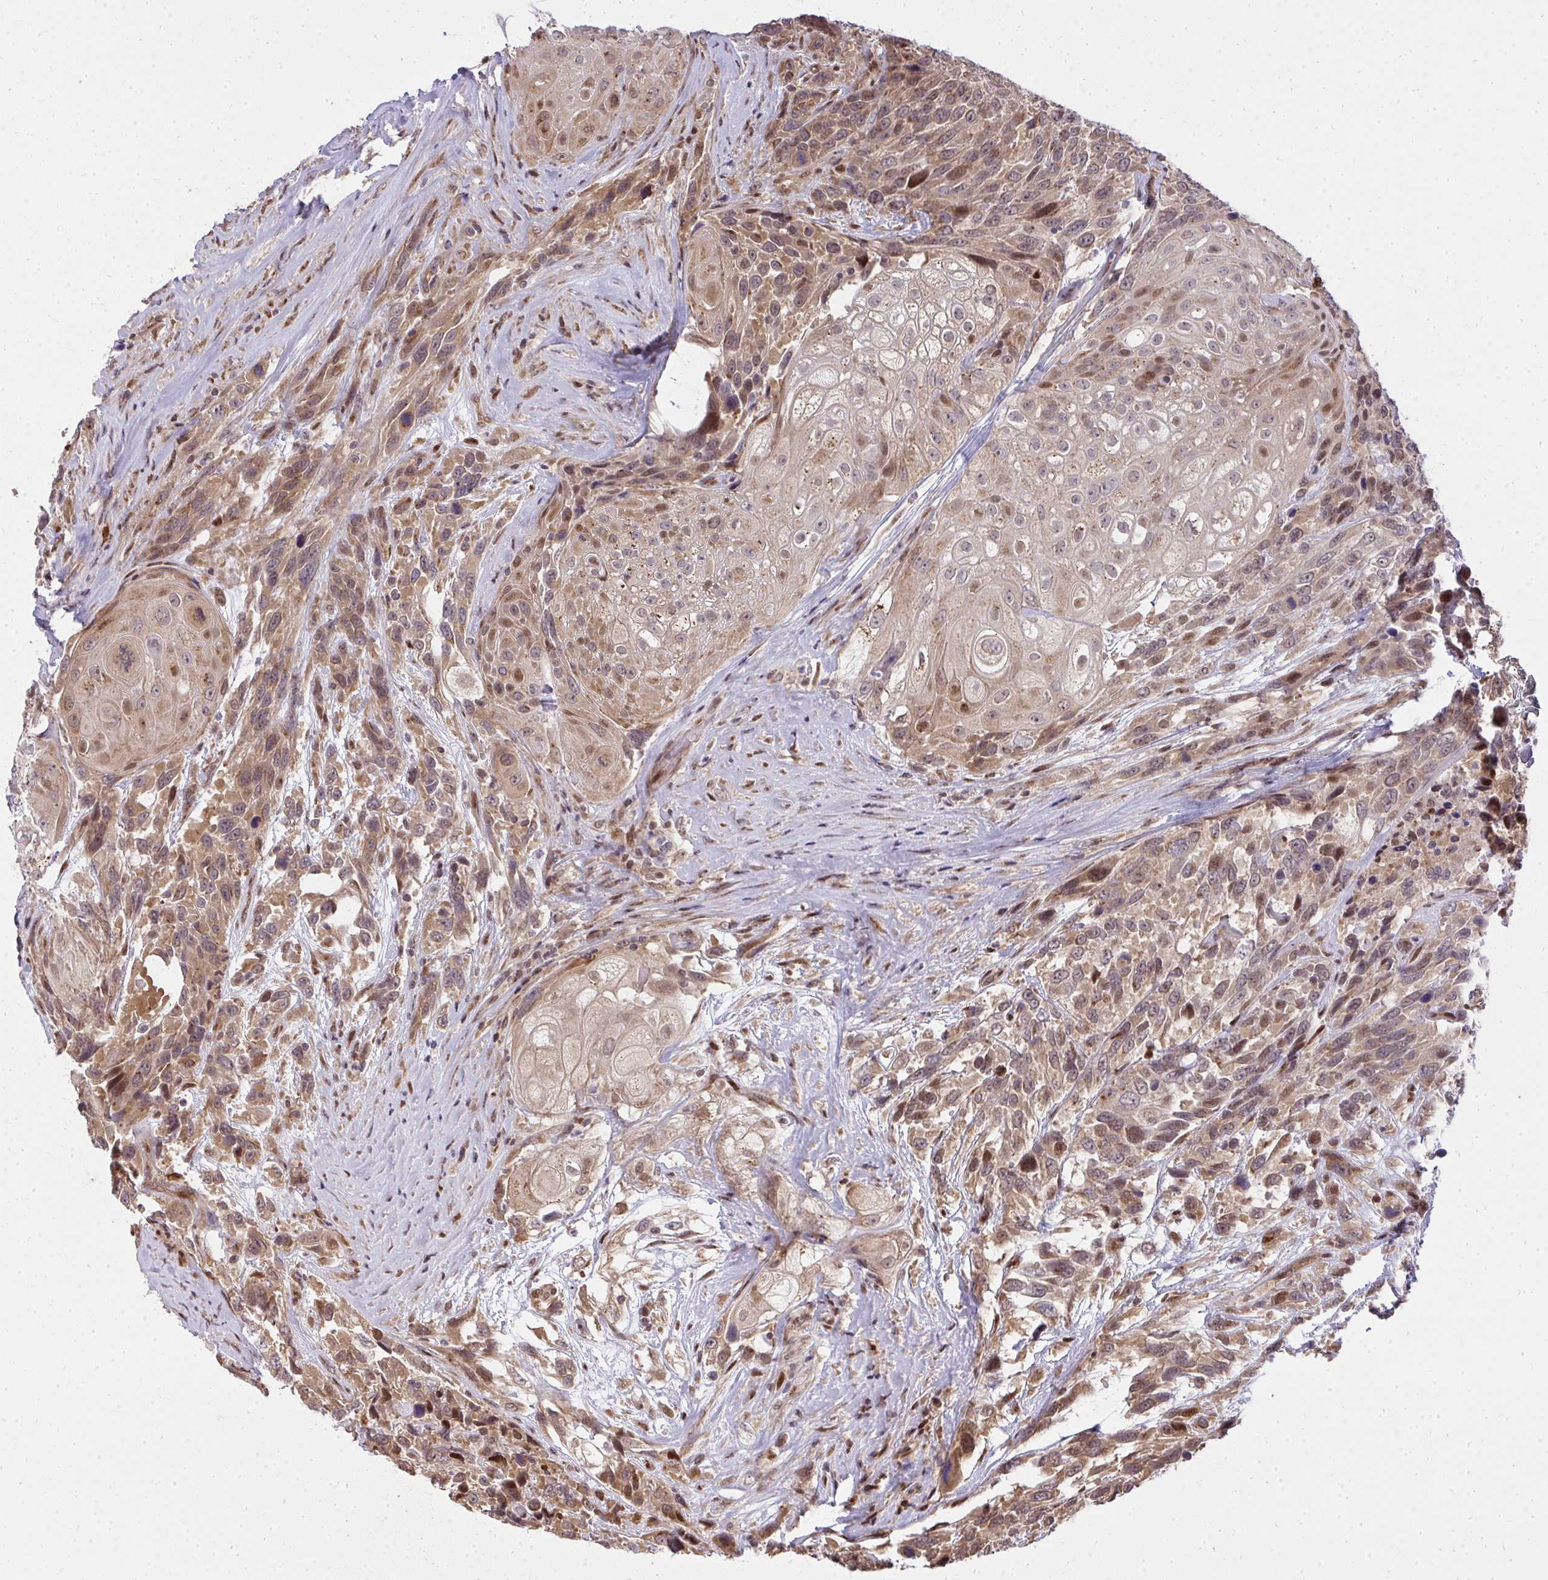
{"staining": {"intensity": "moderate", "quantity": ">75%", "location": "cytoplasmic/membranous,nuclear"}, "tissue": "urothelial cancer", "cell_type": "Tumor cells", "image_type": "cancer", "snomed": [{"axis": "morphology", "description": "Urothelial carcinoma, High grade"}, {"axis": "topography", "description": "Urinary bladder"}], "caption": "Immunohistochemistry (IHC) image of urothelial cancer stained for a protein (brown), which reveals medium levels of moderate cytoplasmic/membranous and nuclear staining in approximately >75% of tumor cells.", "gene": "PIGY", "patient": {"sex": "female", "age": 70}}